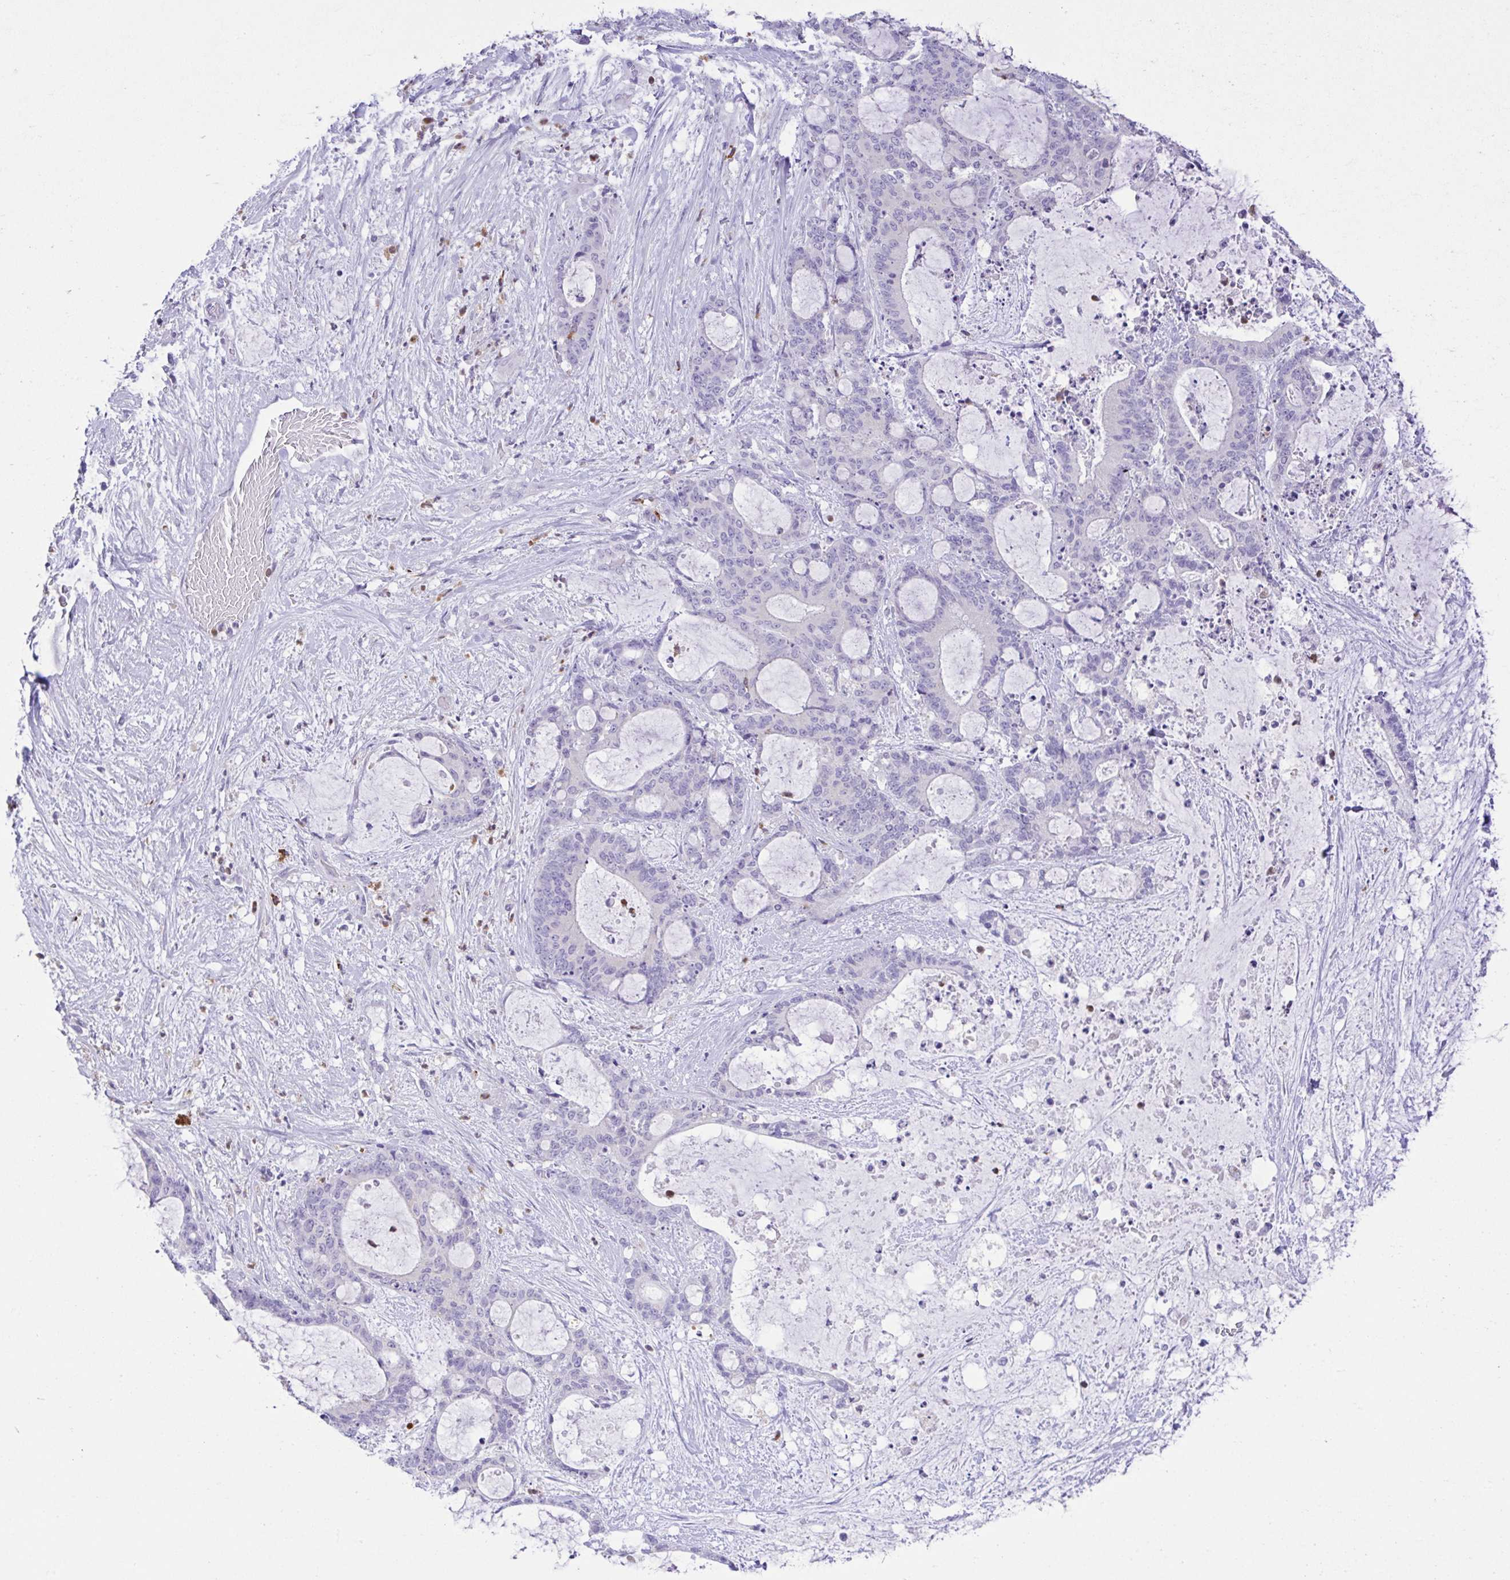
{"staining": {"intensity": "negative", "quantity": "none", "location": "none"}, "tissue": "liver cancer", "cell_type": "Tumor cells", "image_type": "cancer", "snomed": [{"axis": "morphology", "description": "Normal tissue, NOS"}, {"axis": "morphology", "description": "Cholangiocarcinoma"}, {"axis": "topography", "description": "Liver"}, {"axis": "topography", "description": "Peripheral nerve tissue"}], "caption": "Liver cancer stained for a protein using IHC reveals no staining tumor cells.", "gene": "PGLYRP1", "patient": {"sex": "female", "age": 73}}